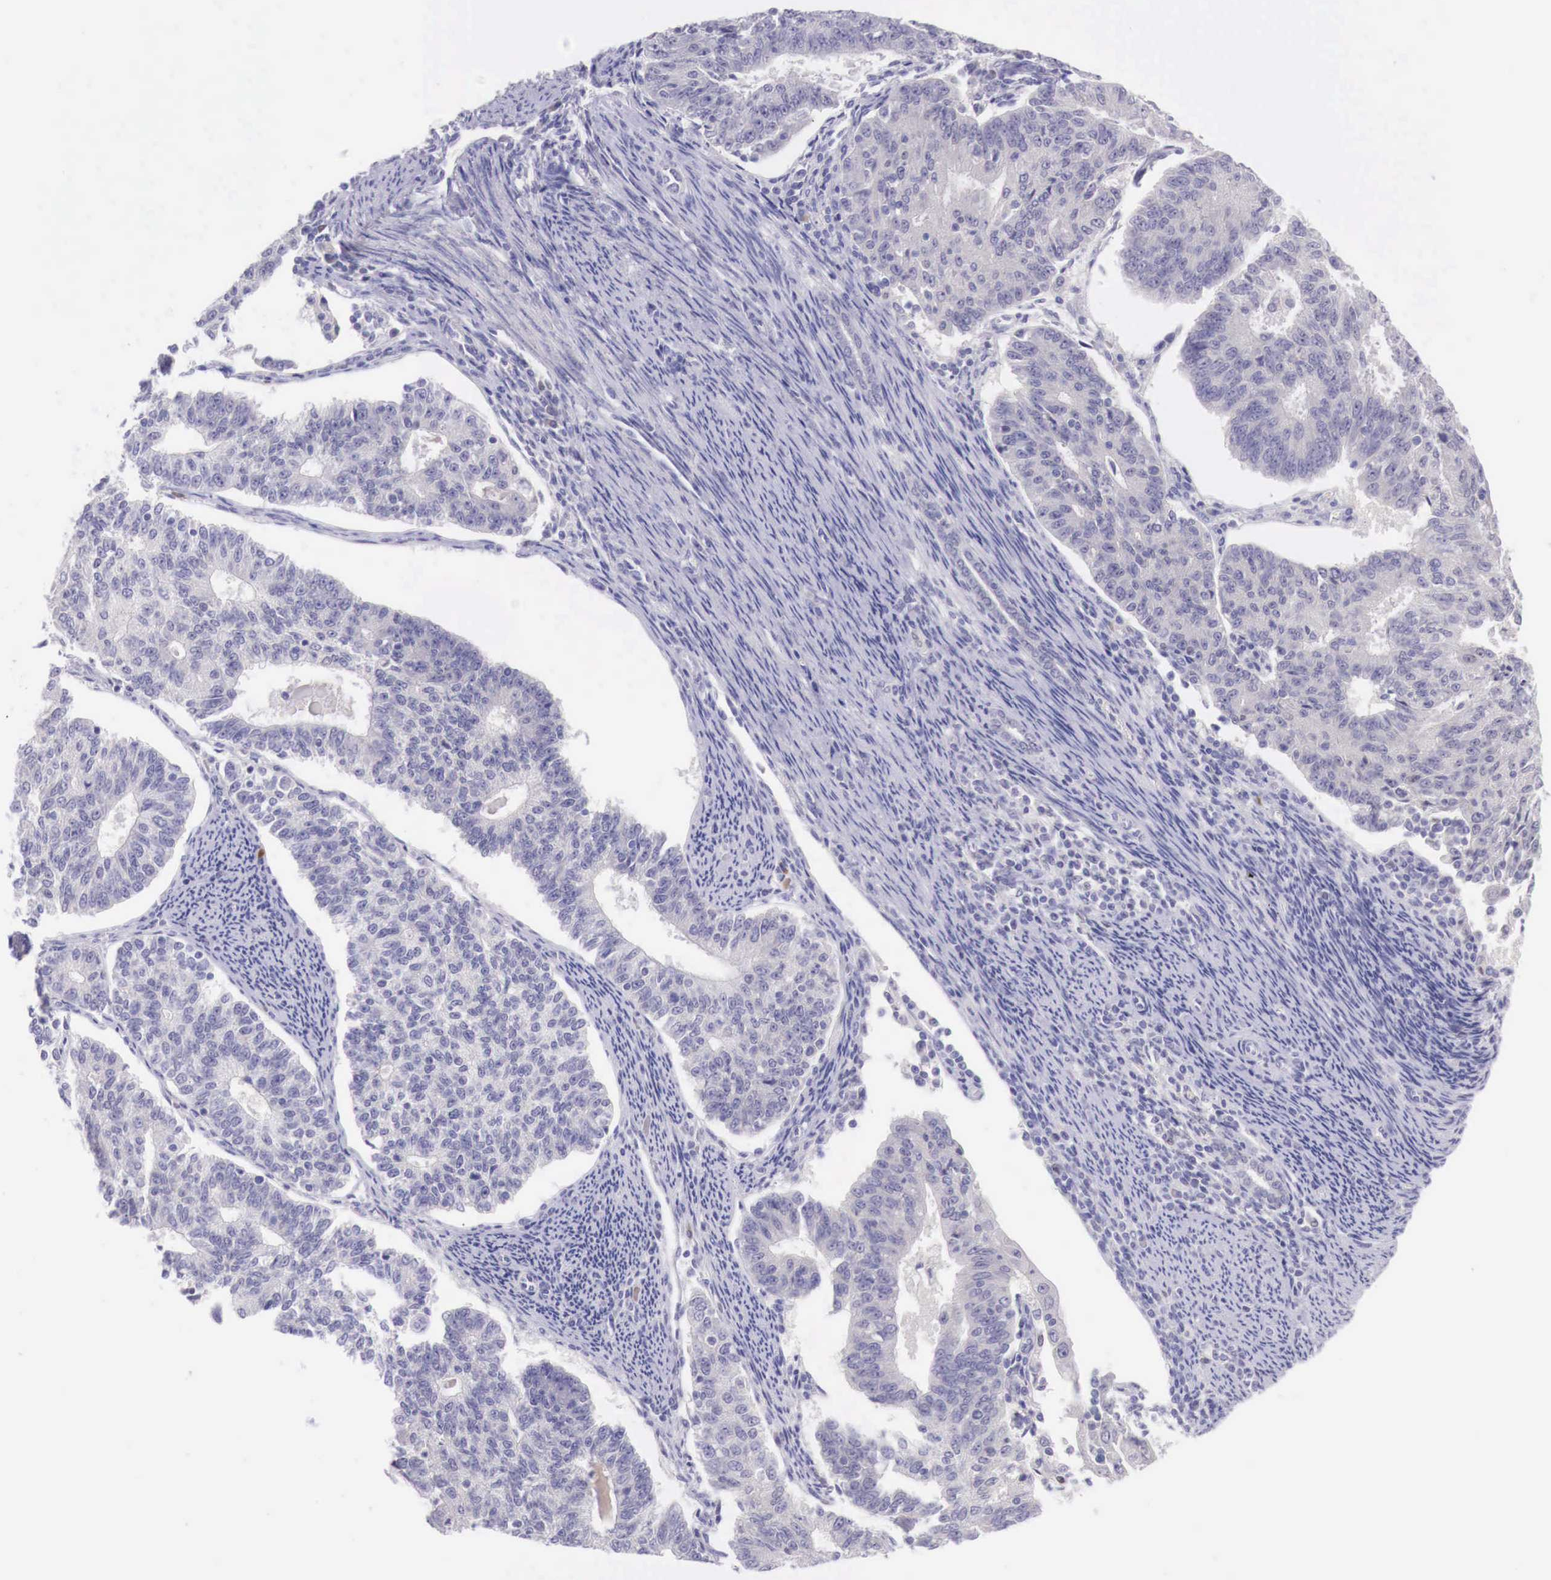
{"staining": {"intensity": "negative", "quantity": "none", "location": "none"}, "tissue": "endometrial cancer", "cell_type": "Tumor cells", "image_type": "cancer", "snomed": [{"axis": "morphology", "description": "Adenocarcinoma, NOS"}, {"axis": "topography", "description": "Endometrium"}], "caption": "High power microscopy micrograph of an IHC histopathology image of endometrial cancer, revealing no significant expression in tumor cells.", "gene": "BCL6", "patient": {"sex": "female", "age": 56}}